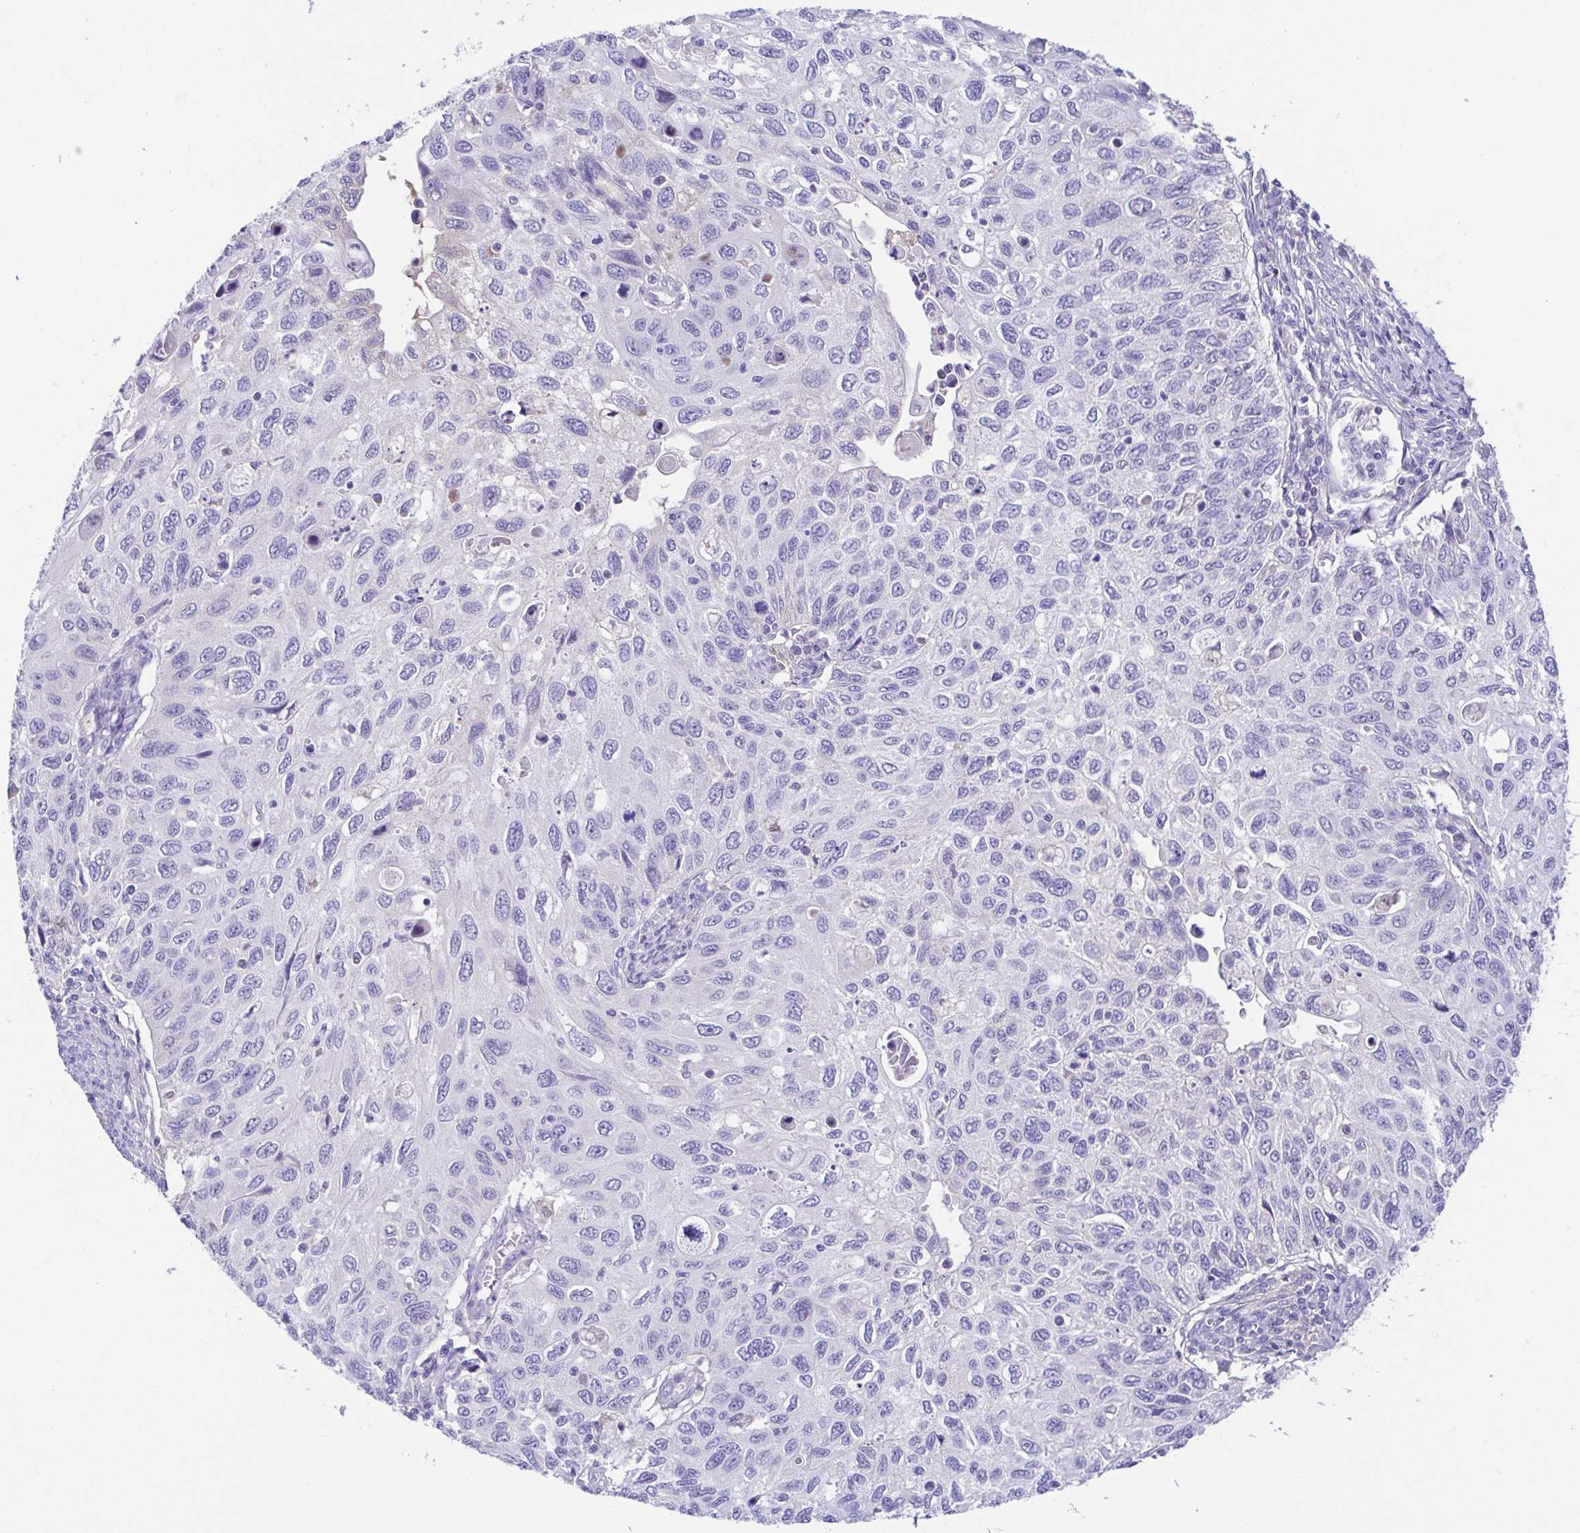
{"staining": {"intensity": "negative", "quantity": "none", "location": "none"}, "tissue": "cervical cancer", "cell_type": "Tumor cells", "image_type": "cancer", "snomed": [{"axis": "morphology", "description": "Squamous cell carcinoma, NOS"}, {"axis": "topography", "description": "Cervix"}], "caption": "Immunohistochemistry (IHC) image of cervical cancer (squamous cell carcinoma) stained for a protein (brown), which exhibits no positivity in tumor cells.", "gene": "A1BG", "patient": {"sex": "female", "age": 70}}